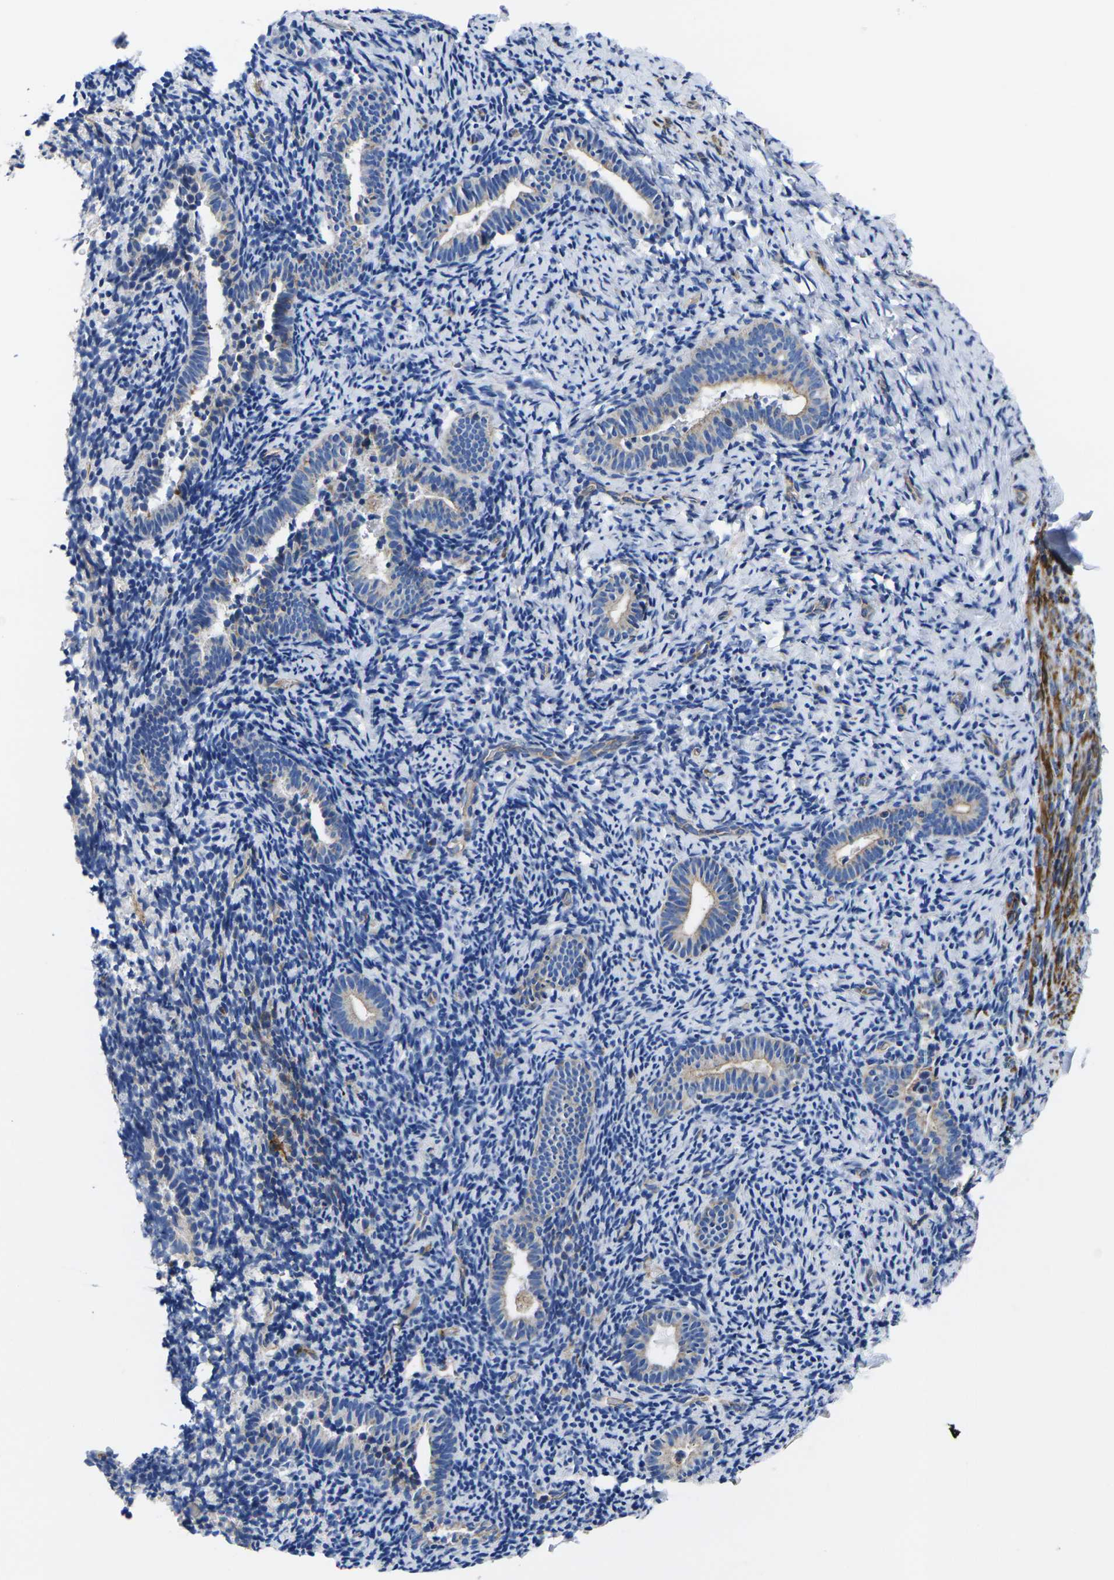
{"staining": {"intensity": "negative", "quantity": "none", "location": "none"}, "tissue": "endometrium", "cell_type": "Cells in endometrial stroma", "image_type": "normal", "snomed": [{"axis": "morphology", "description": "Normal tissue, NOS"}, {"axis": "topography", "description": "Endometrium"}], "caption": "There is no significant staining in cells in endometrial stroma of endometrium. The staining was performed using DAB to visualize the protein expression in brown, while the nuclei were stained in blue with hematoxylin (Magnification: 20x).", "gene": "GPR4", "patient": {"sex": "female", "age": 51}}